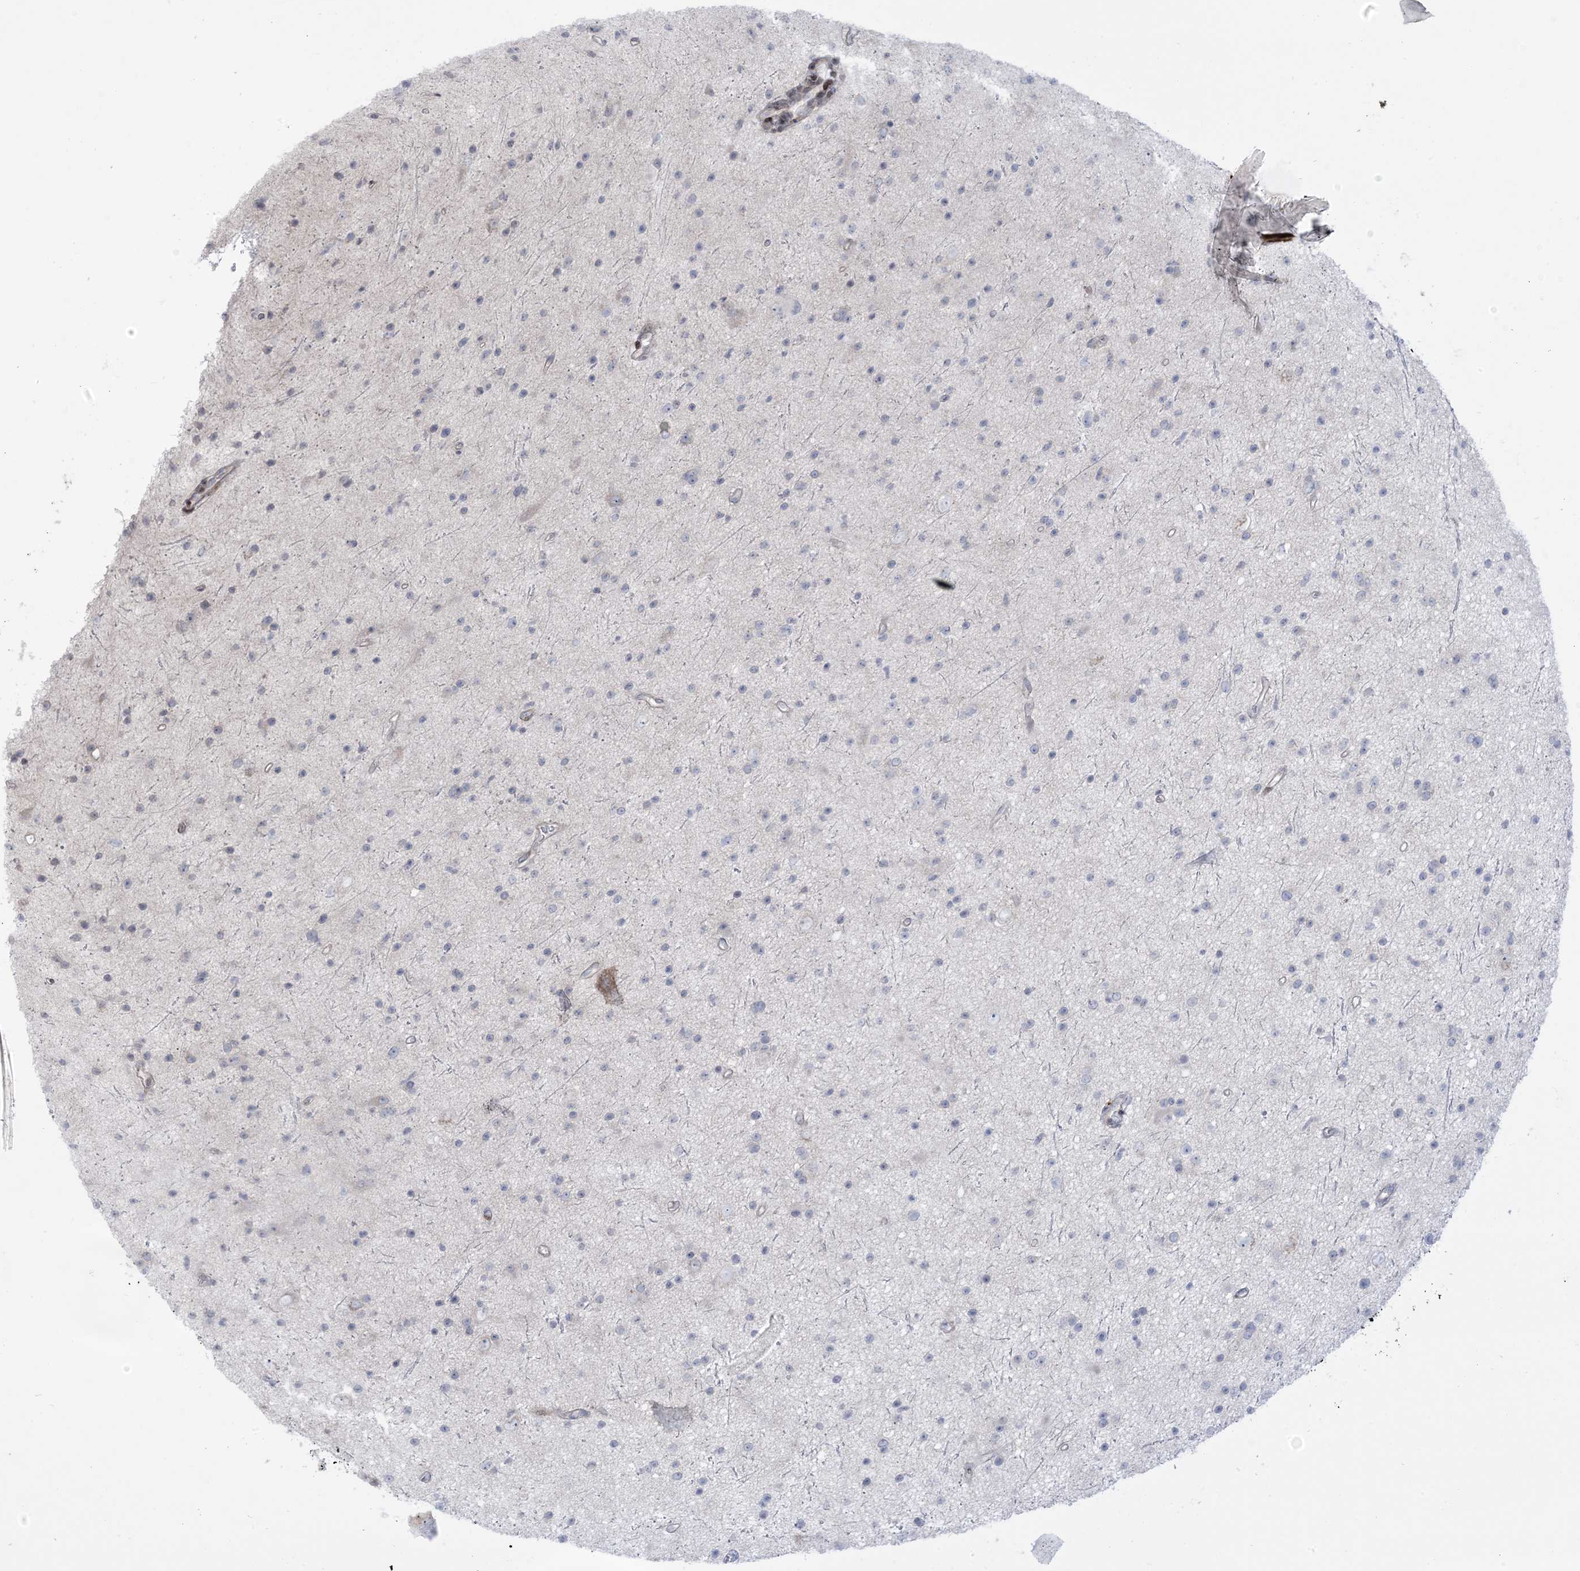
{"staining": {"intensity": "negative", "quantity": "none", "location": "none"}, "tissue": "glioma", "cell_type": "Tumor cells", "image_type": "cancer", "snomed": [{"axis": "morphology", "description": "Glioma, malignant, Low grade"}, {"axis": "topography", "description": "Cerebral cortex"}], "caption": "Human malignant glioma (low-grade) stained for a protein using immunohistochemistry (IHC) shows no positivity in tumor cells.", "gene": "AFTPH", "patient": {"sex": "female", "age": 39}}